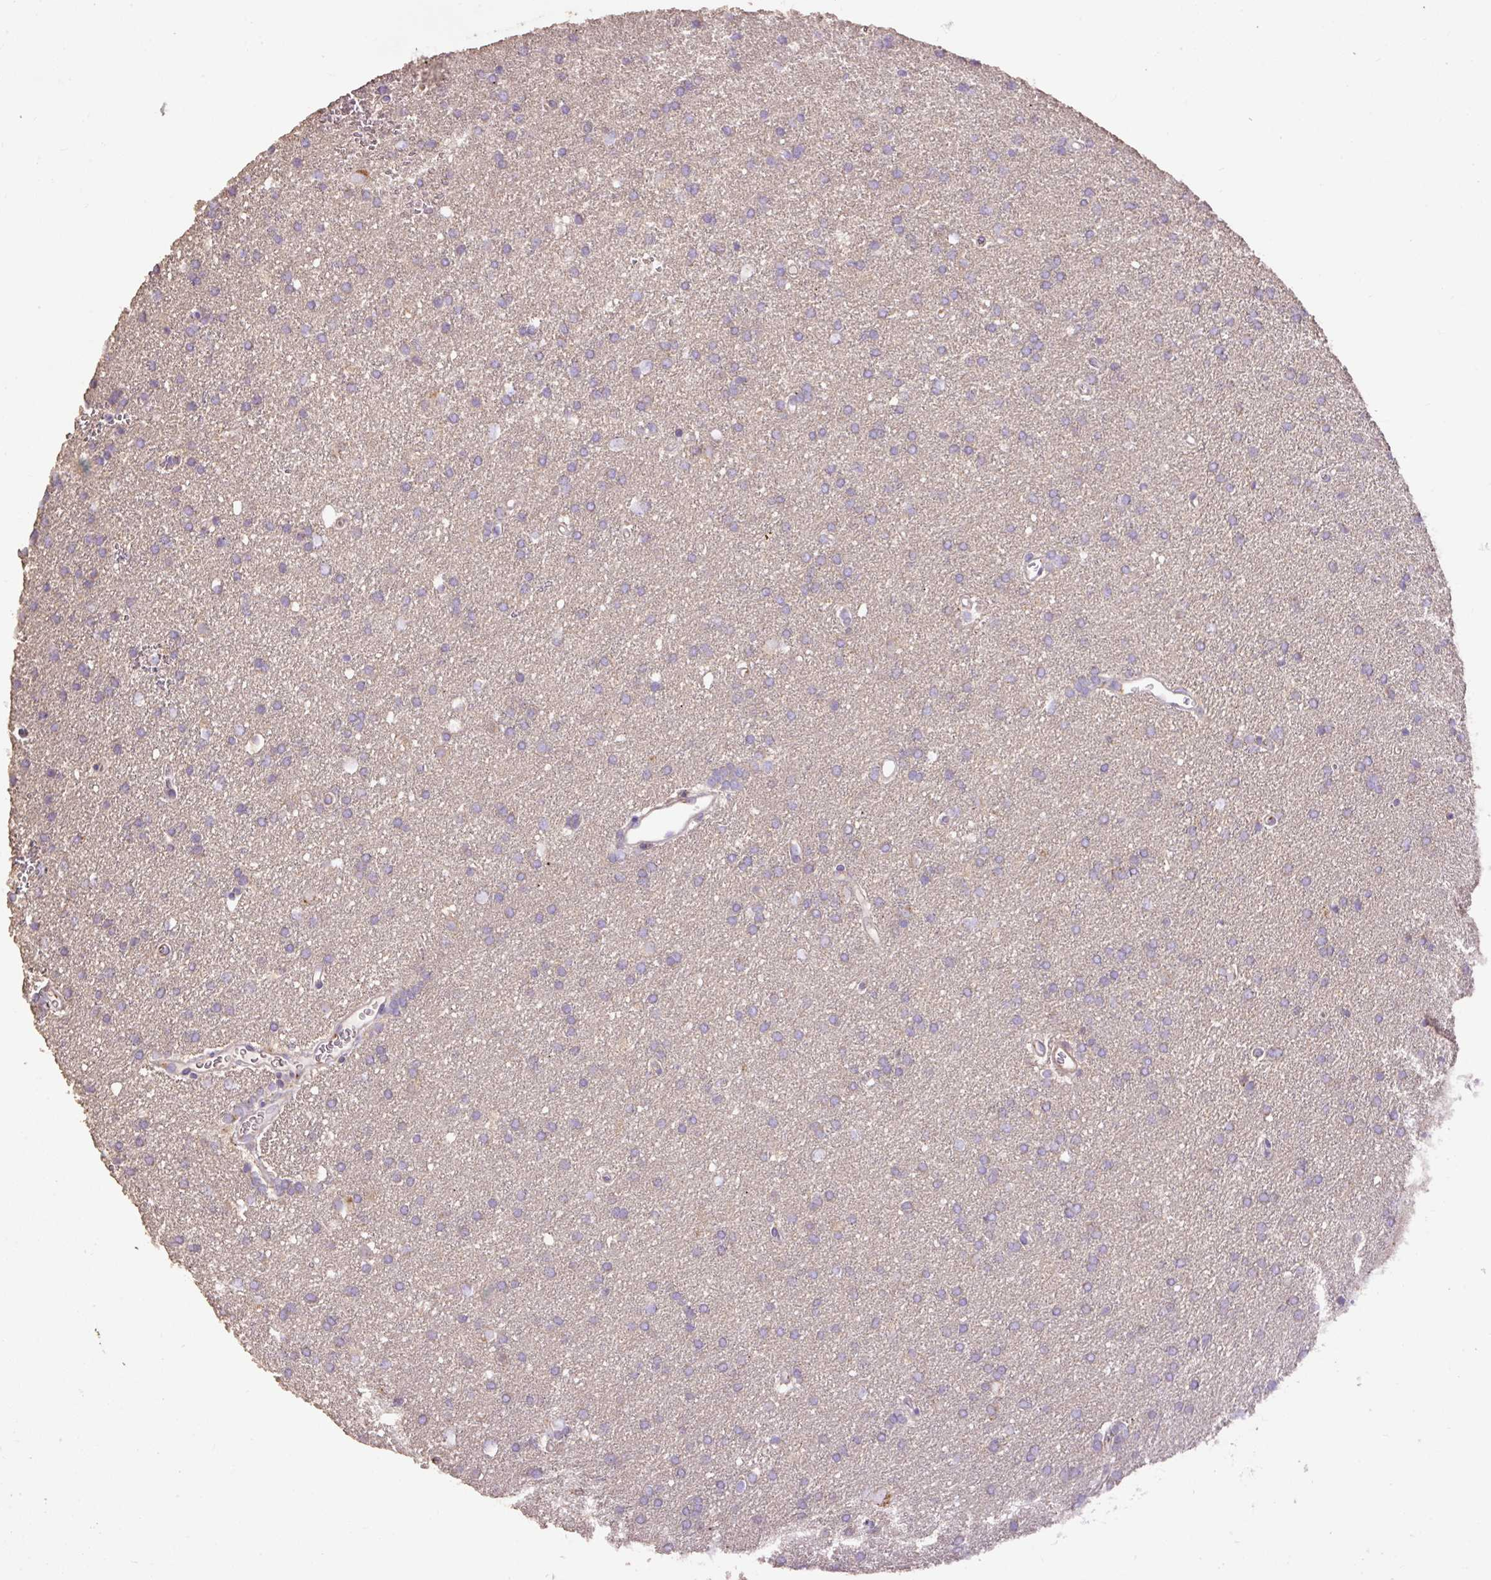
{"staining": {"intensity": "negative", "quantity": "none", "location": "none"}, "tissue": "glioma", "cell_type": "Tumor cells", "image_type": "cancer", "snomed": [{"axis": "morphology", "description": "Glioma, malignant, Low grade"}, {"axis": "topography", "description": "Brain"}], "caption": "Tumor cells show no significant protein positivity in low-grade glioma (malignant).", "gene": "ABR", "patient": {"sex": "female", "age": 34}}